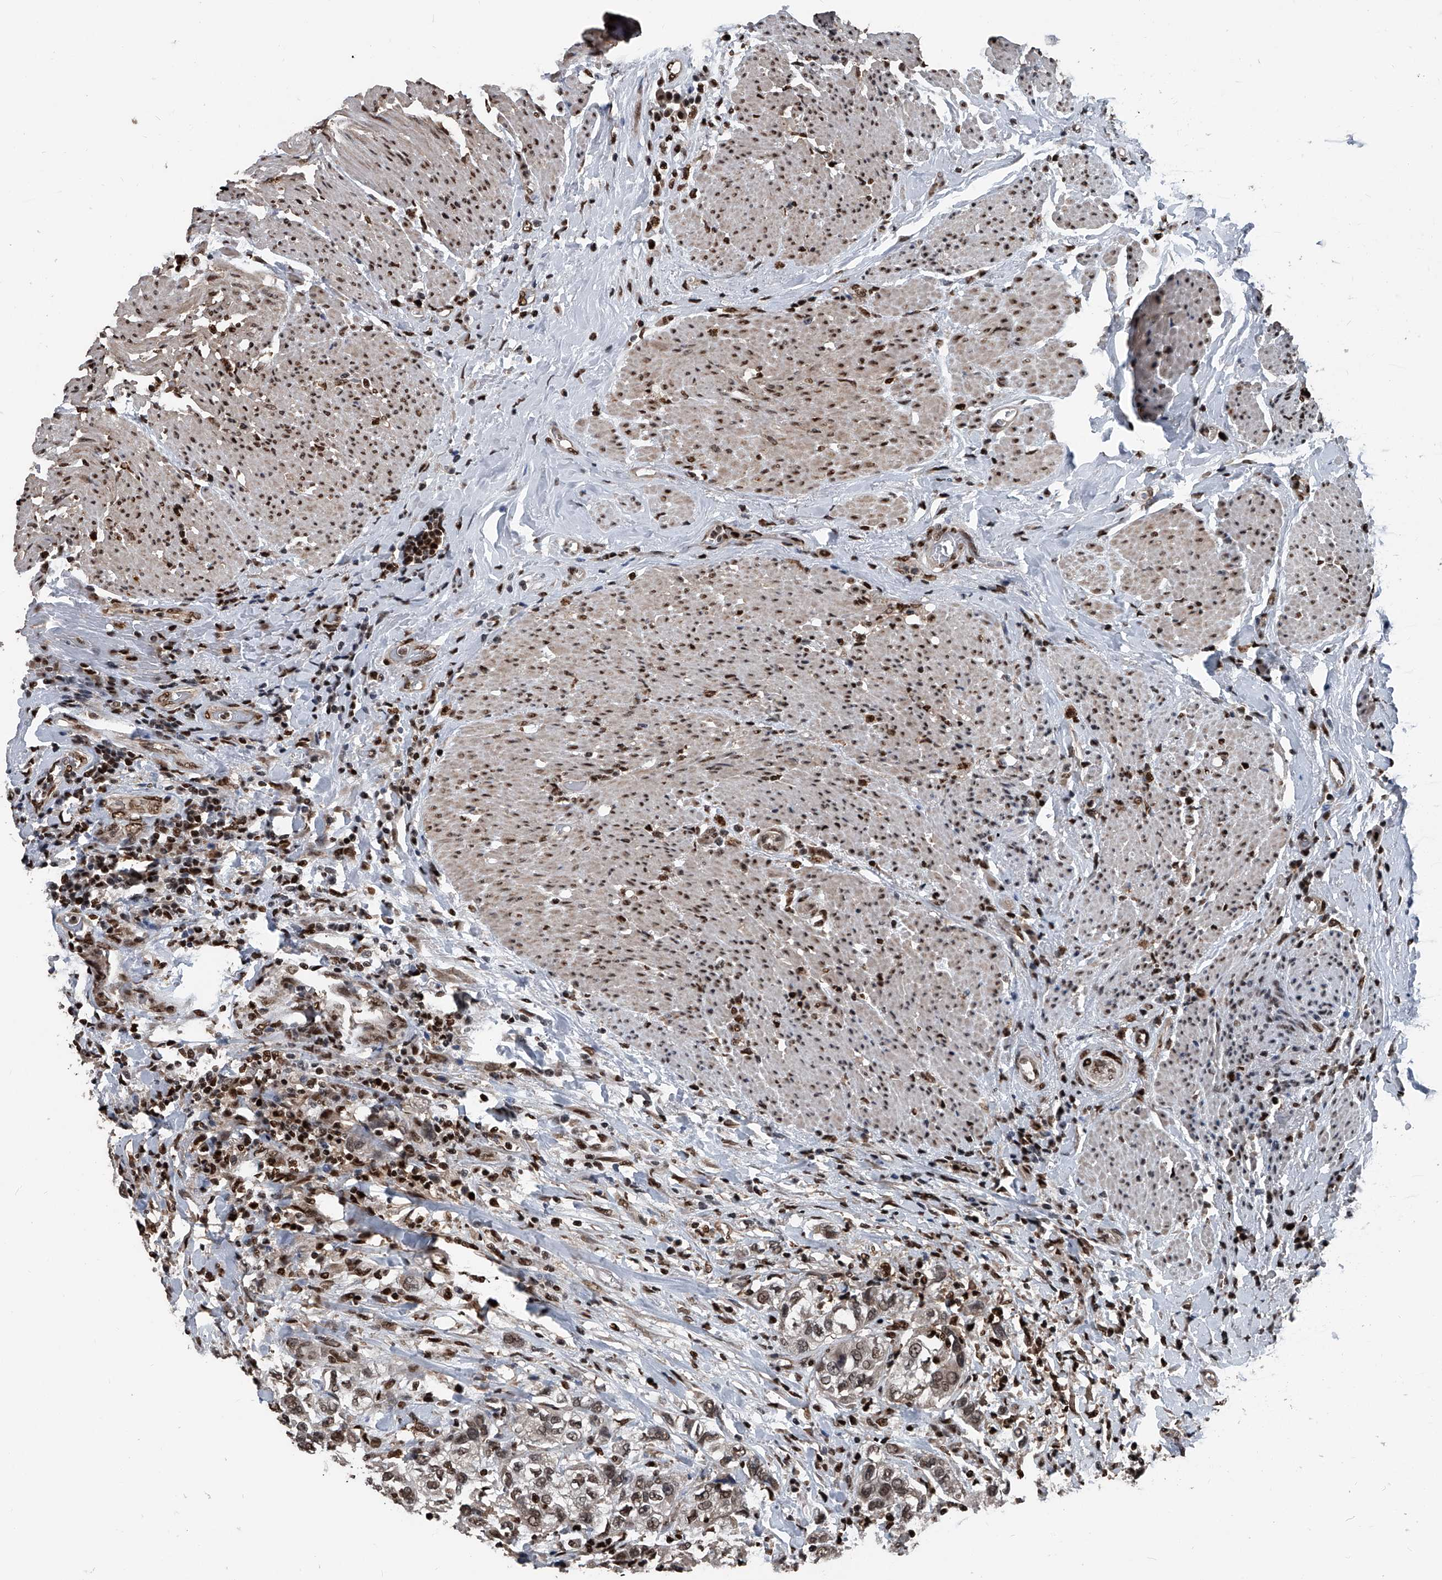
{"staining": {"intensity": "moderate", "quantity": ">75%", "location": "nuclear"}, "tissue": "urothelial cancer", "cell_type": "Tumor cells", "image_type": "cancer", "snomed": [{"axis": "morphology", "description": "Urothelial carcinoma, High grade"}, {"axis": "topography", "description": "Urinary bladder"}], "caption": "Moderate nuclear positivity for a protein is appreciated in approximately >75% of tumor cells of urothelial cancer using immunohistochemistry.", "gene": "FKBP5", "patient": {"sex": "female", "age": 80}}